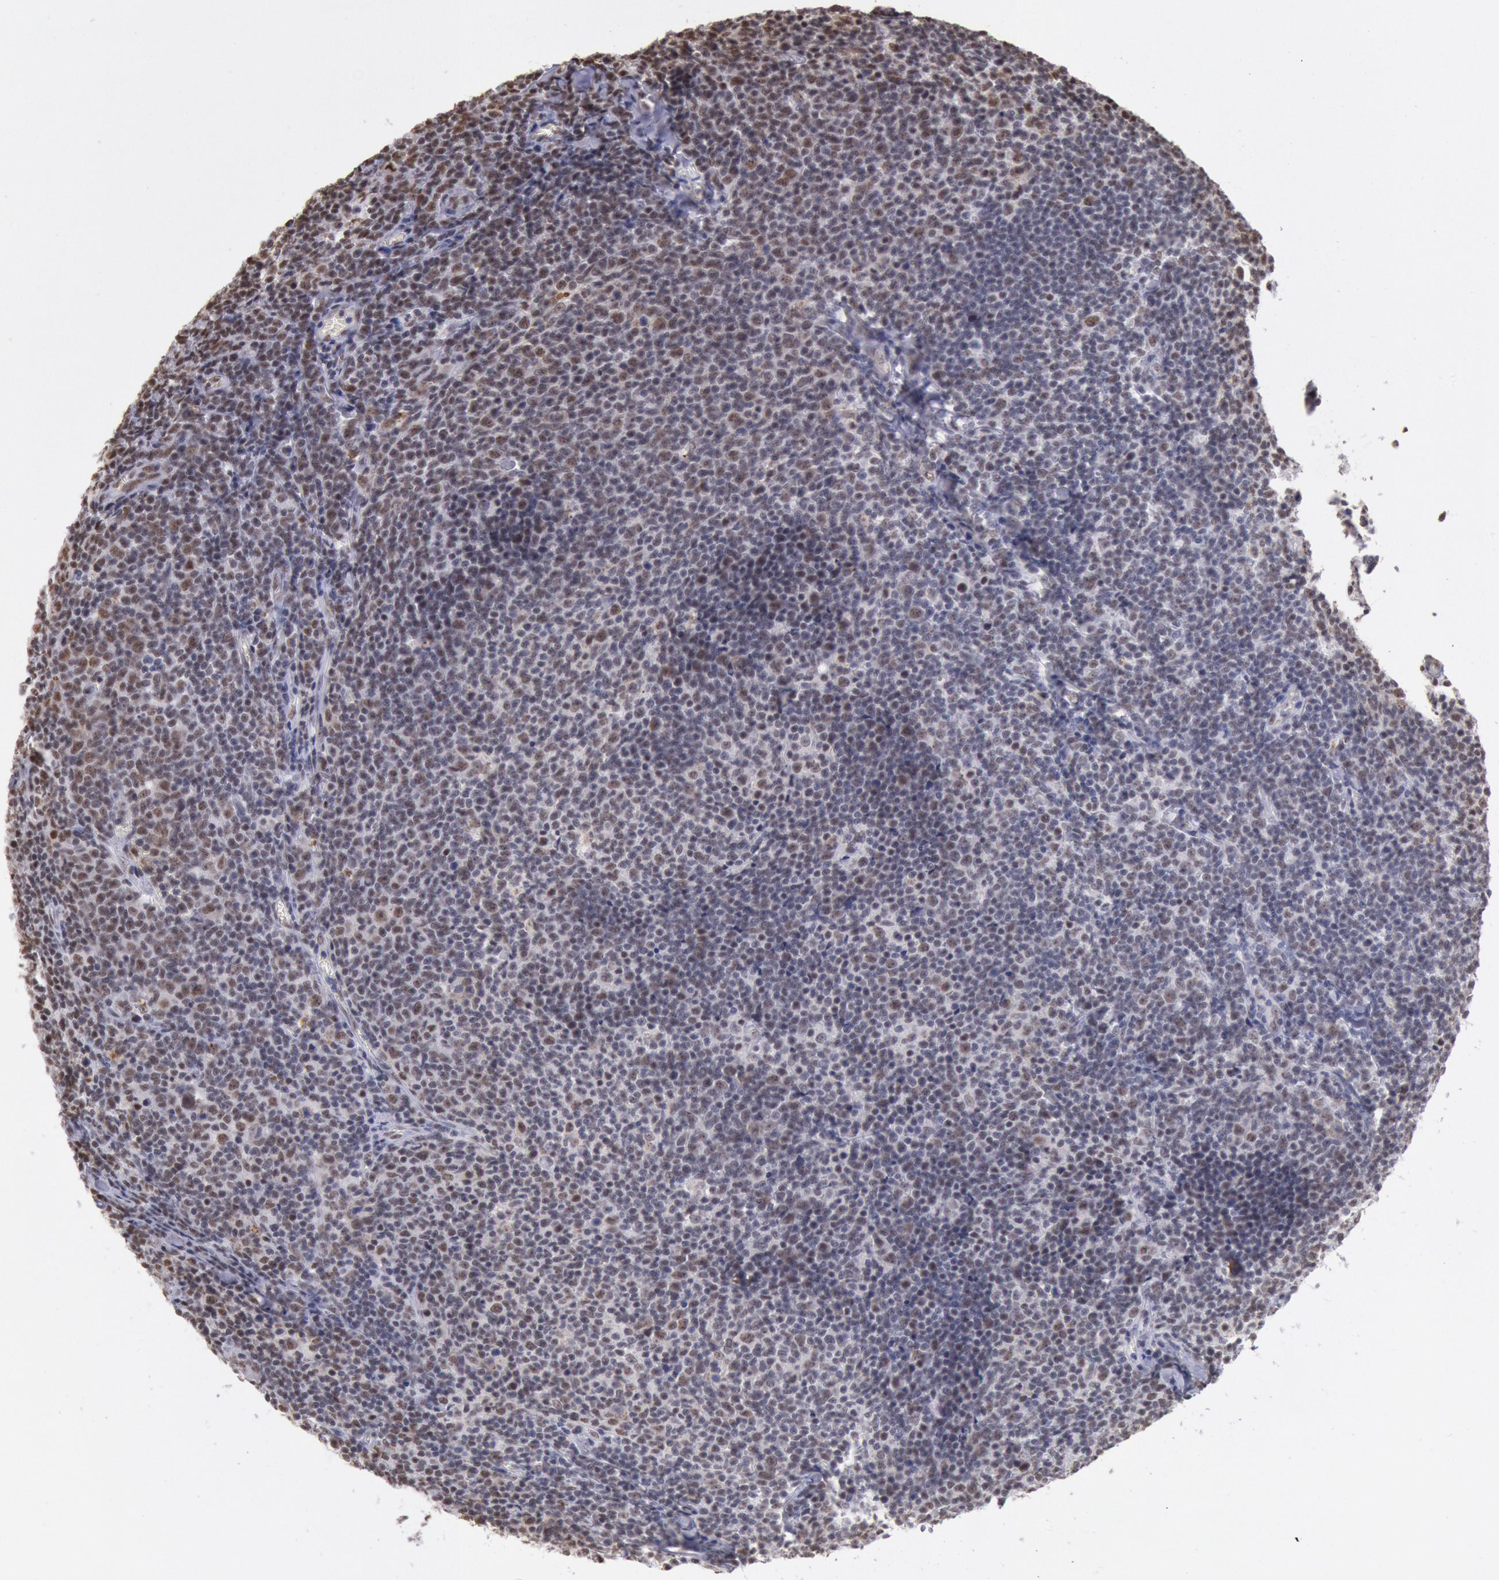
{"staining": {"intensity": "weak", "quantity": "<25%", "location": "nuclear"}, "tissue": "lymphoma", "cell_type": "Tumor cells", "image_type": "cancer", "snomed": [{"axis": "morphology", "description": "Malignant lymphoma, non-Hodgkin's type, Low grade"}, {"axis": "topography", "description": "Lymph node"}], "caption": "Immunohistochemistry (IHC) of malignant lymphoma, non-Hodgkin's type (low-grade) shows no staining in tumor cells. (DAB immunohistochemistry (IHC) with hematoxylin counter stain).", "gene": "SNRPD3", "patient": {"sex": "male", "age": 74}}